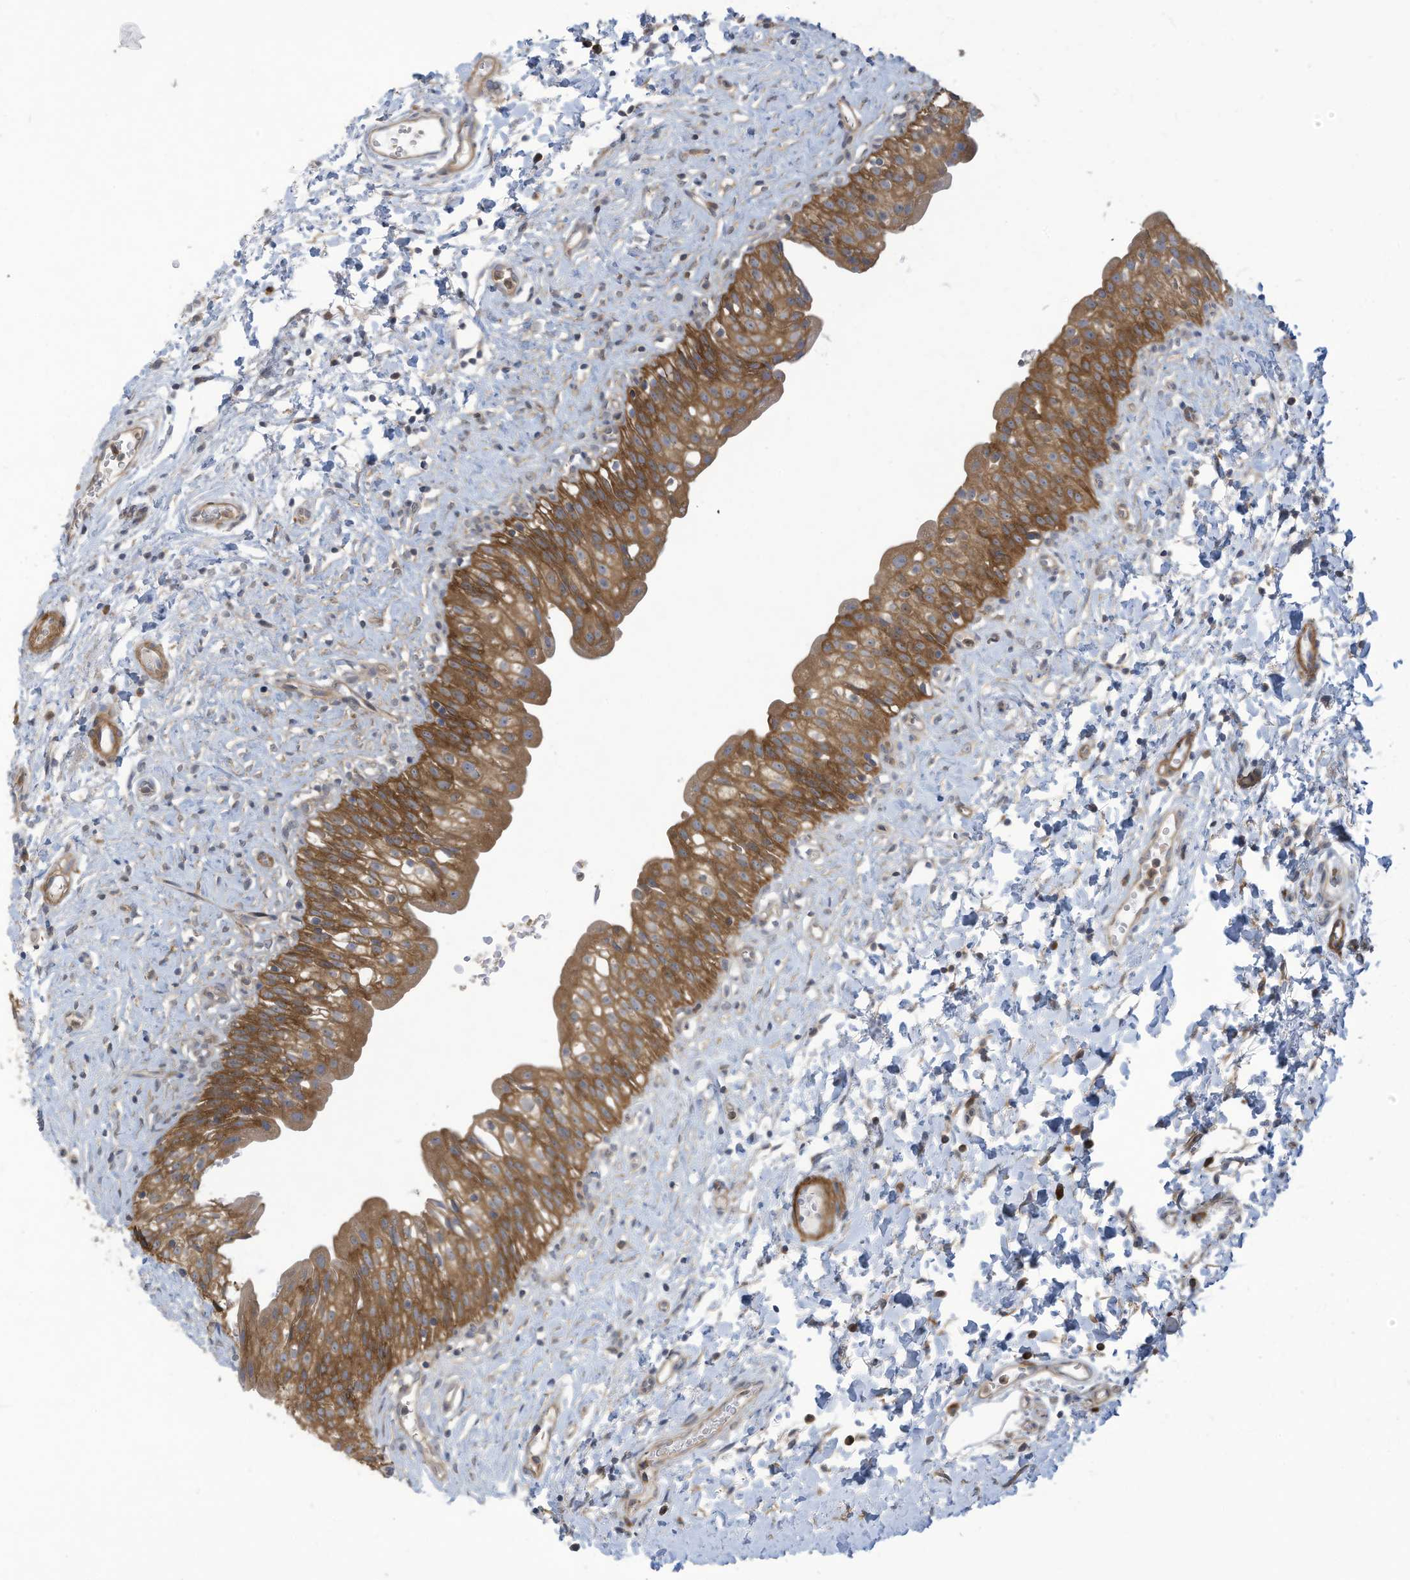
{"staining": {"intensity": "strong", "quantity": ">75%", "location": "cytoplasmic/membranous"}, "tissue": "urinary bladder", "cell_type": "Urothelial cells", "image_type": "normal", "snomed": [{"axis": "morphology", "description": "Normal tissue, NOS"}, {"axis": "topography", "description": "Urinary bladder"}], "caption": "Immunohistochemistry micrograph of unremarkable urinary bladder stained for a protein (brown), which exhibits high levels of strong cytoplasmic/membranous expression in about >75% of urothelial cells.", "gene": "ADI1", "patient": {"sex": "male", "age": 51}}